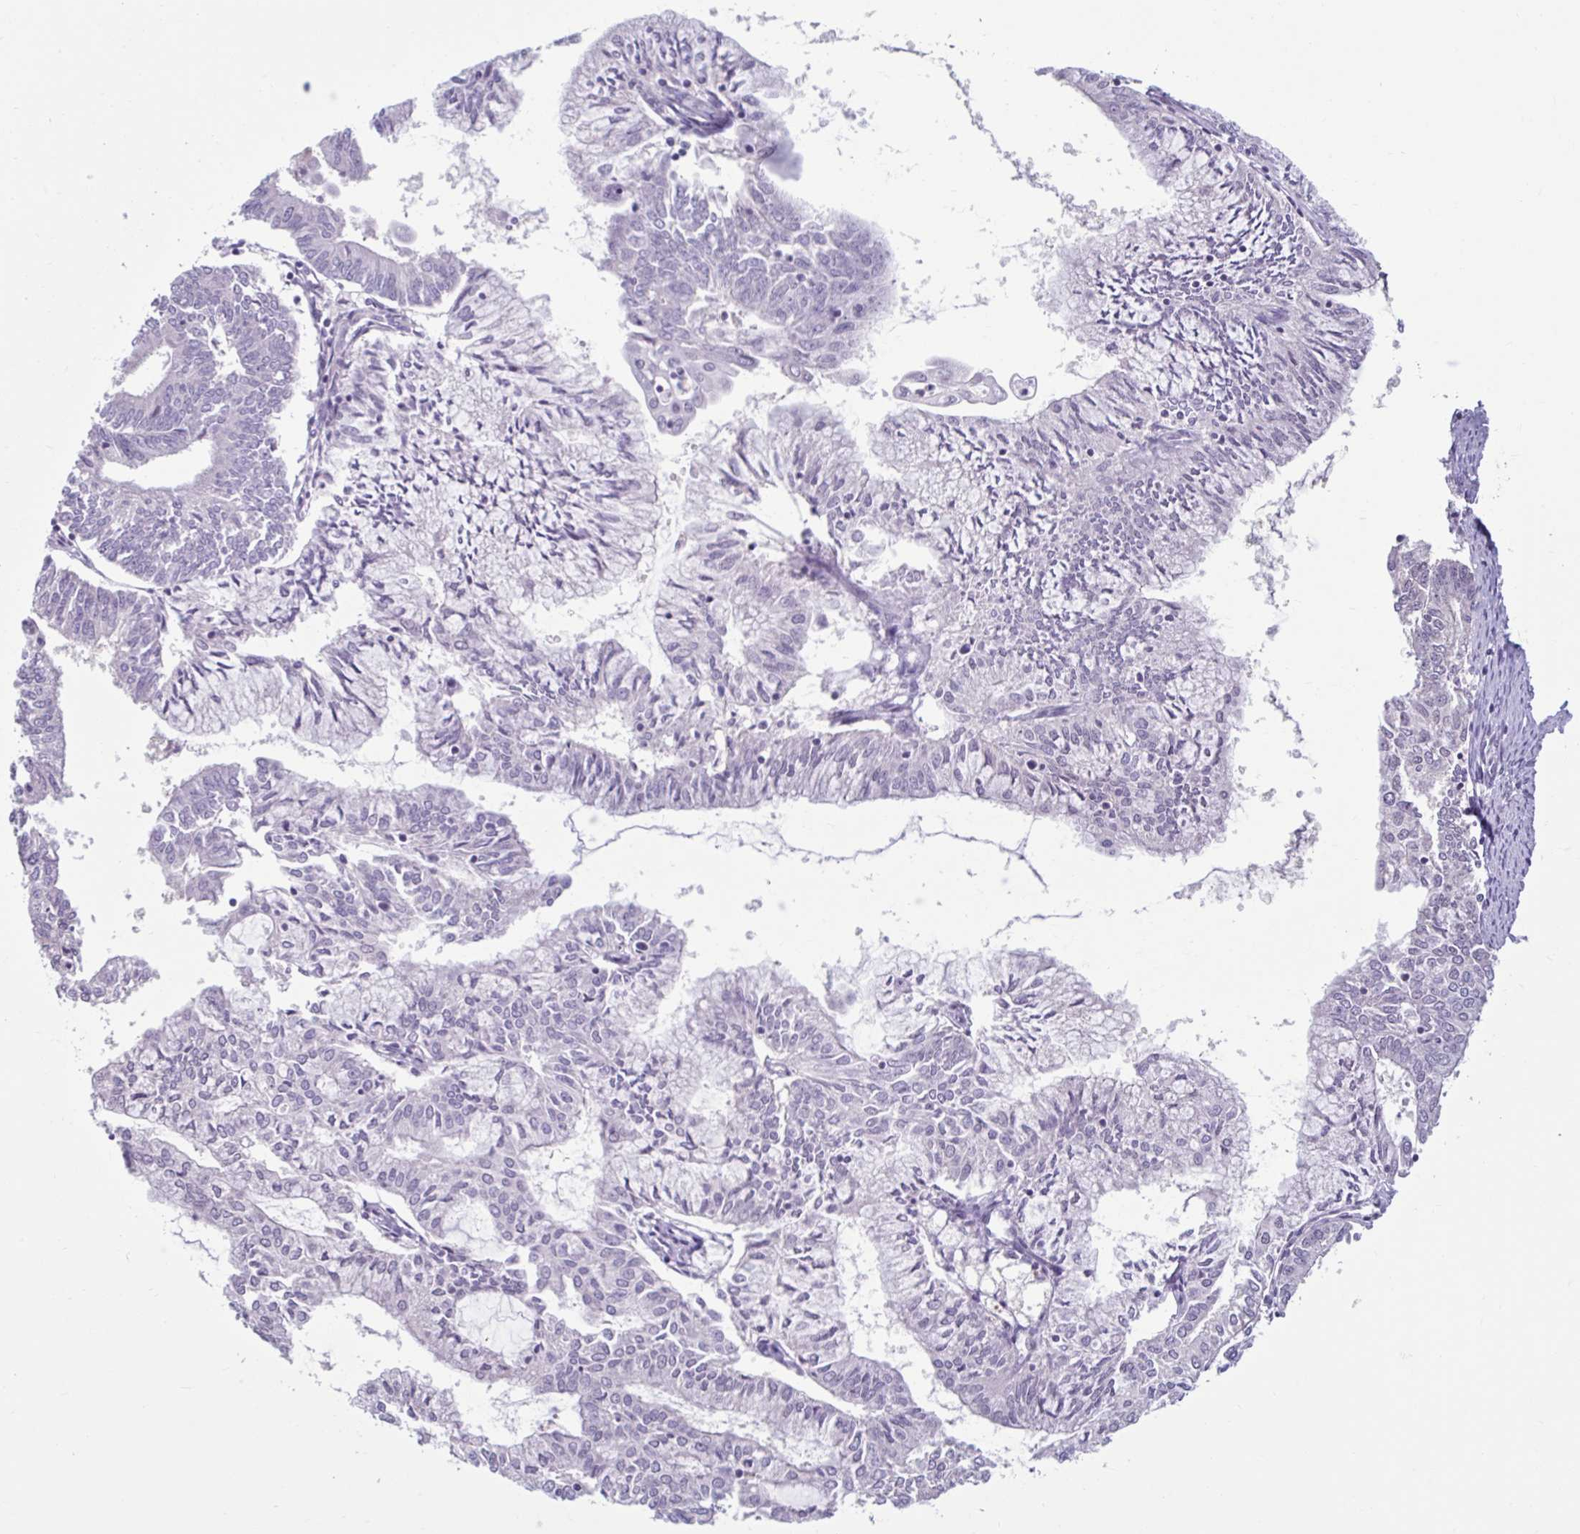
{"staining": {"intensity": "negative", "quantity": "none", "location": "none"}, "tissue": "endometrial cancer", "cell_type": "Tumor cells", "image_type": "cancer", "snomed": [{"axis": "morphology", "description": "Adenocarcinoma, NOS"}, {"axis": "topography", "description": "Endometrium"}], "caption": "Endometrial cancer was stained to show a protein in brown. There is no significant positivity in tumor cells.", "gene": "CDH19", "patient": {"sex": "female", "age": 61}}